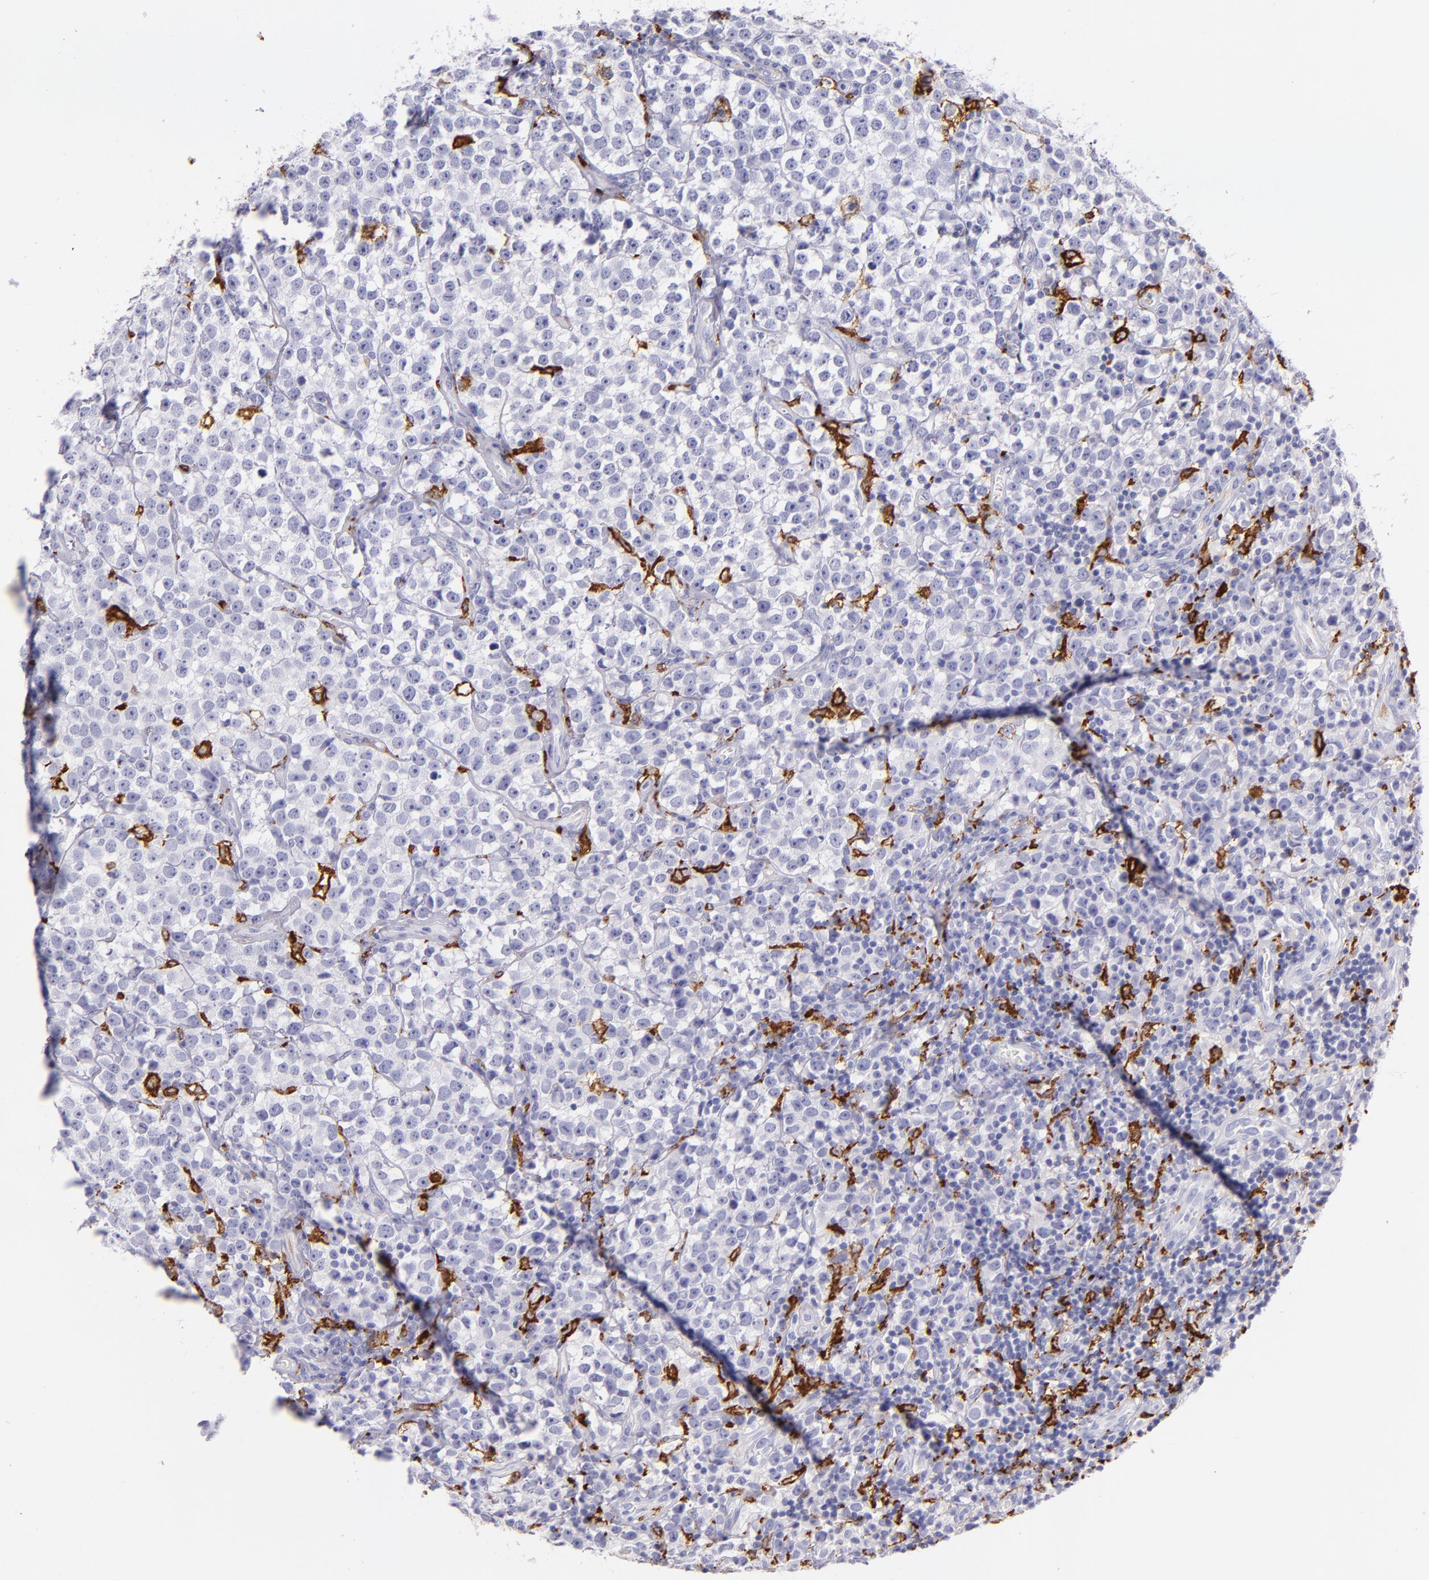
{"staining": {"intensity": "negative", "quantity": "none", "location": "none"}, "tissue": "testis cancer", "cell_type": "Tumor cells", "image_type": "cancer", "snomed": [{"axis": "morphology", "description": "Seminoma, NOS"}, {"axis": "topography", "description": "Testis"}], "caption": "IHC histopathology image of neoplastic tissue: human seminoma (testis) stained with DAB exhibits no significant protein expression in tumor cells.", "gene": "CD163", "patient": {"sex": "male", "age": 25}}